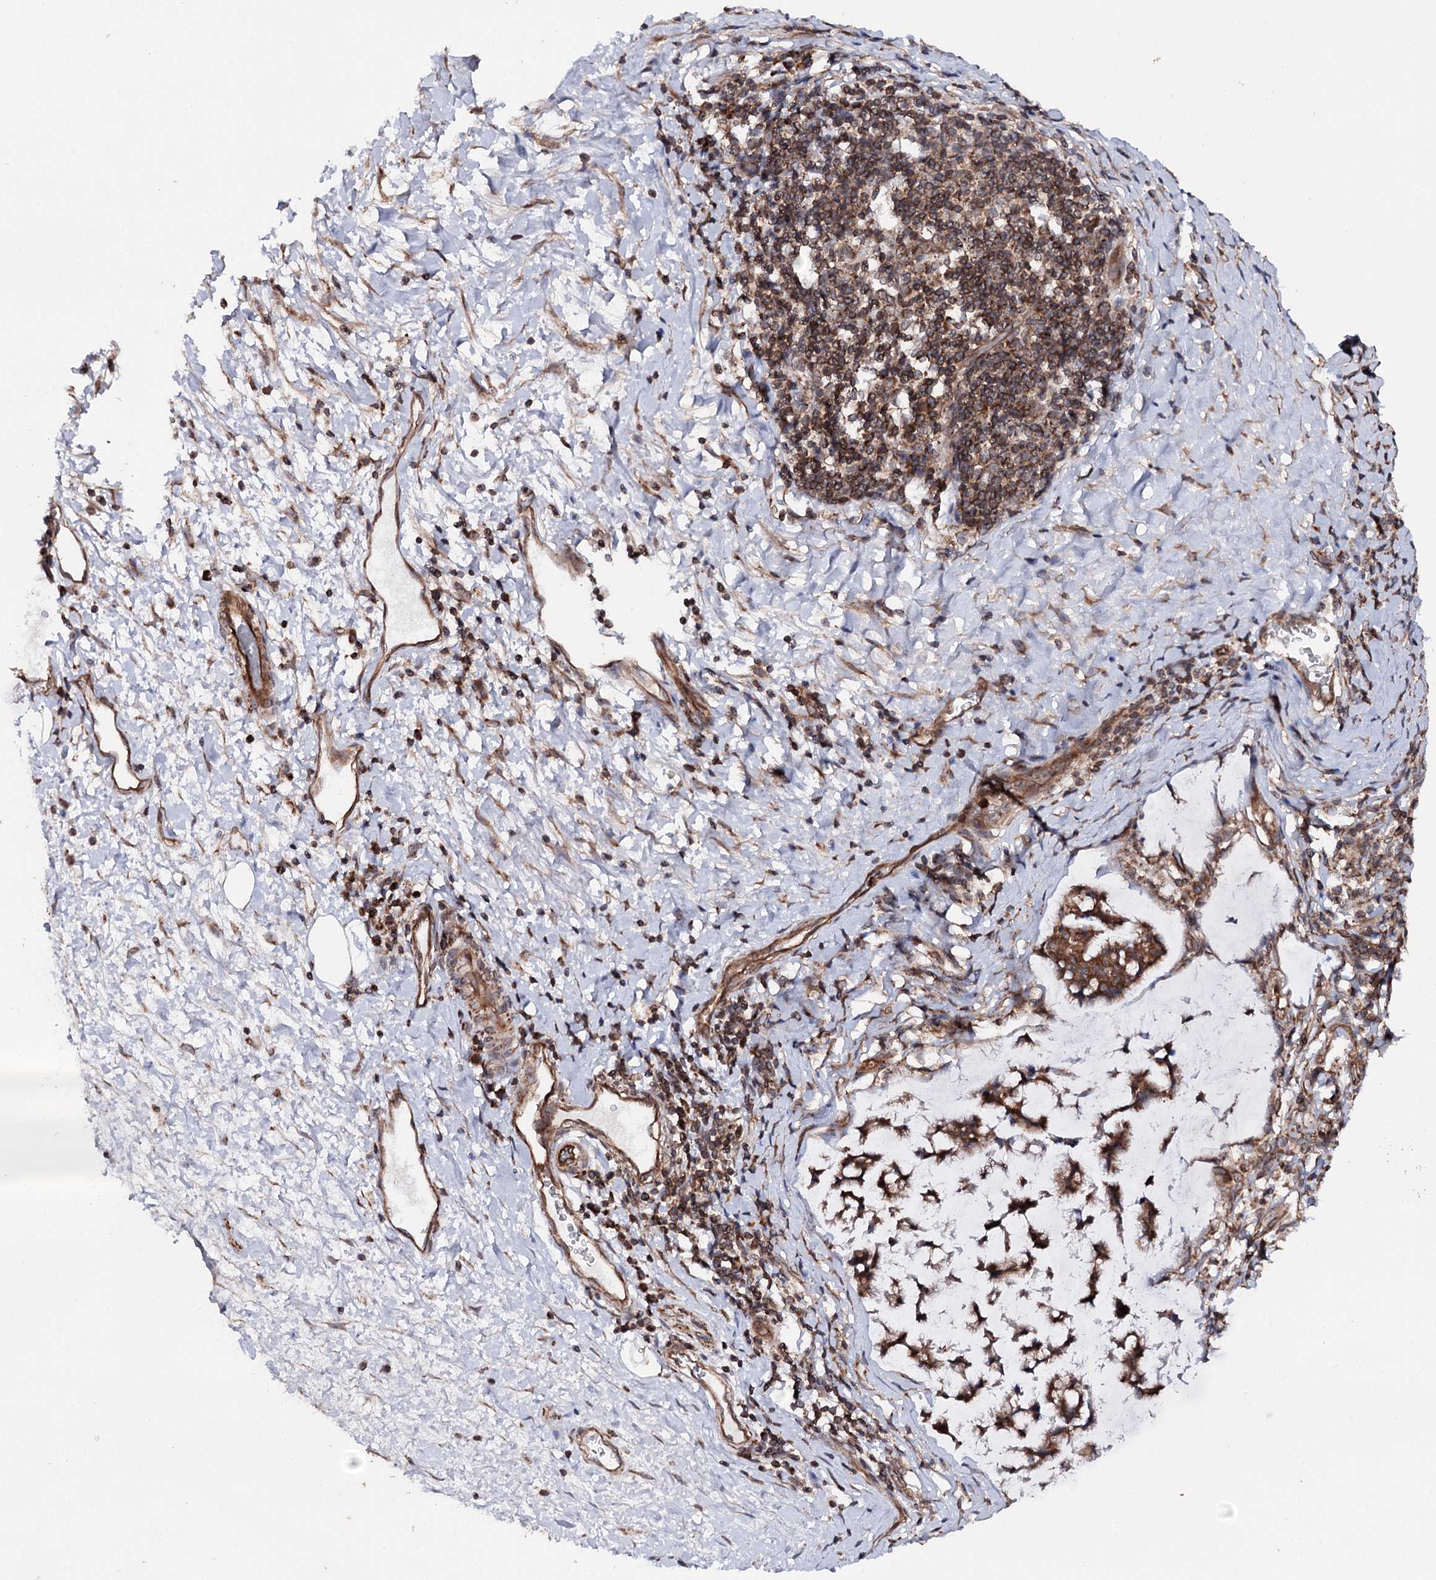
{"staining": {"intensity": "strong", "quantity": ">75%", "location": "cytoplasmic/membranous"}, "tissue": "stomach cancer", "cell_type": "Tumor cells", "image_type": "cancer", "snomed": [{"axis": "morphology", "description": "Adenocarcinoma, NOS"}, {"axis": "topography", "description": "Stomach, lower"}], "caption": "This is a histology image of immunohistochemistry (IHC) staining of stomach cancer (adenocarcinoma), which shows strong positivity in the cytoplasmic/membranous of tumor cells.", "gene": "FGFR1OP2", "patient": {"sex": "male", "age": 67}}